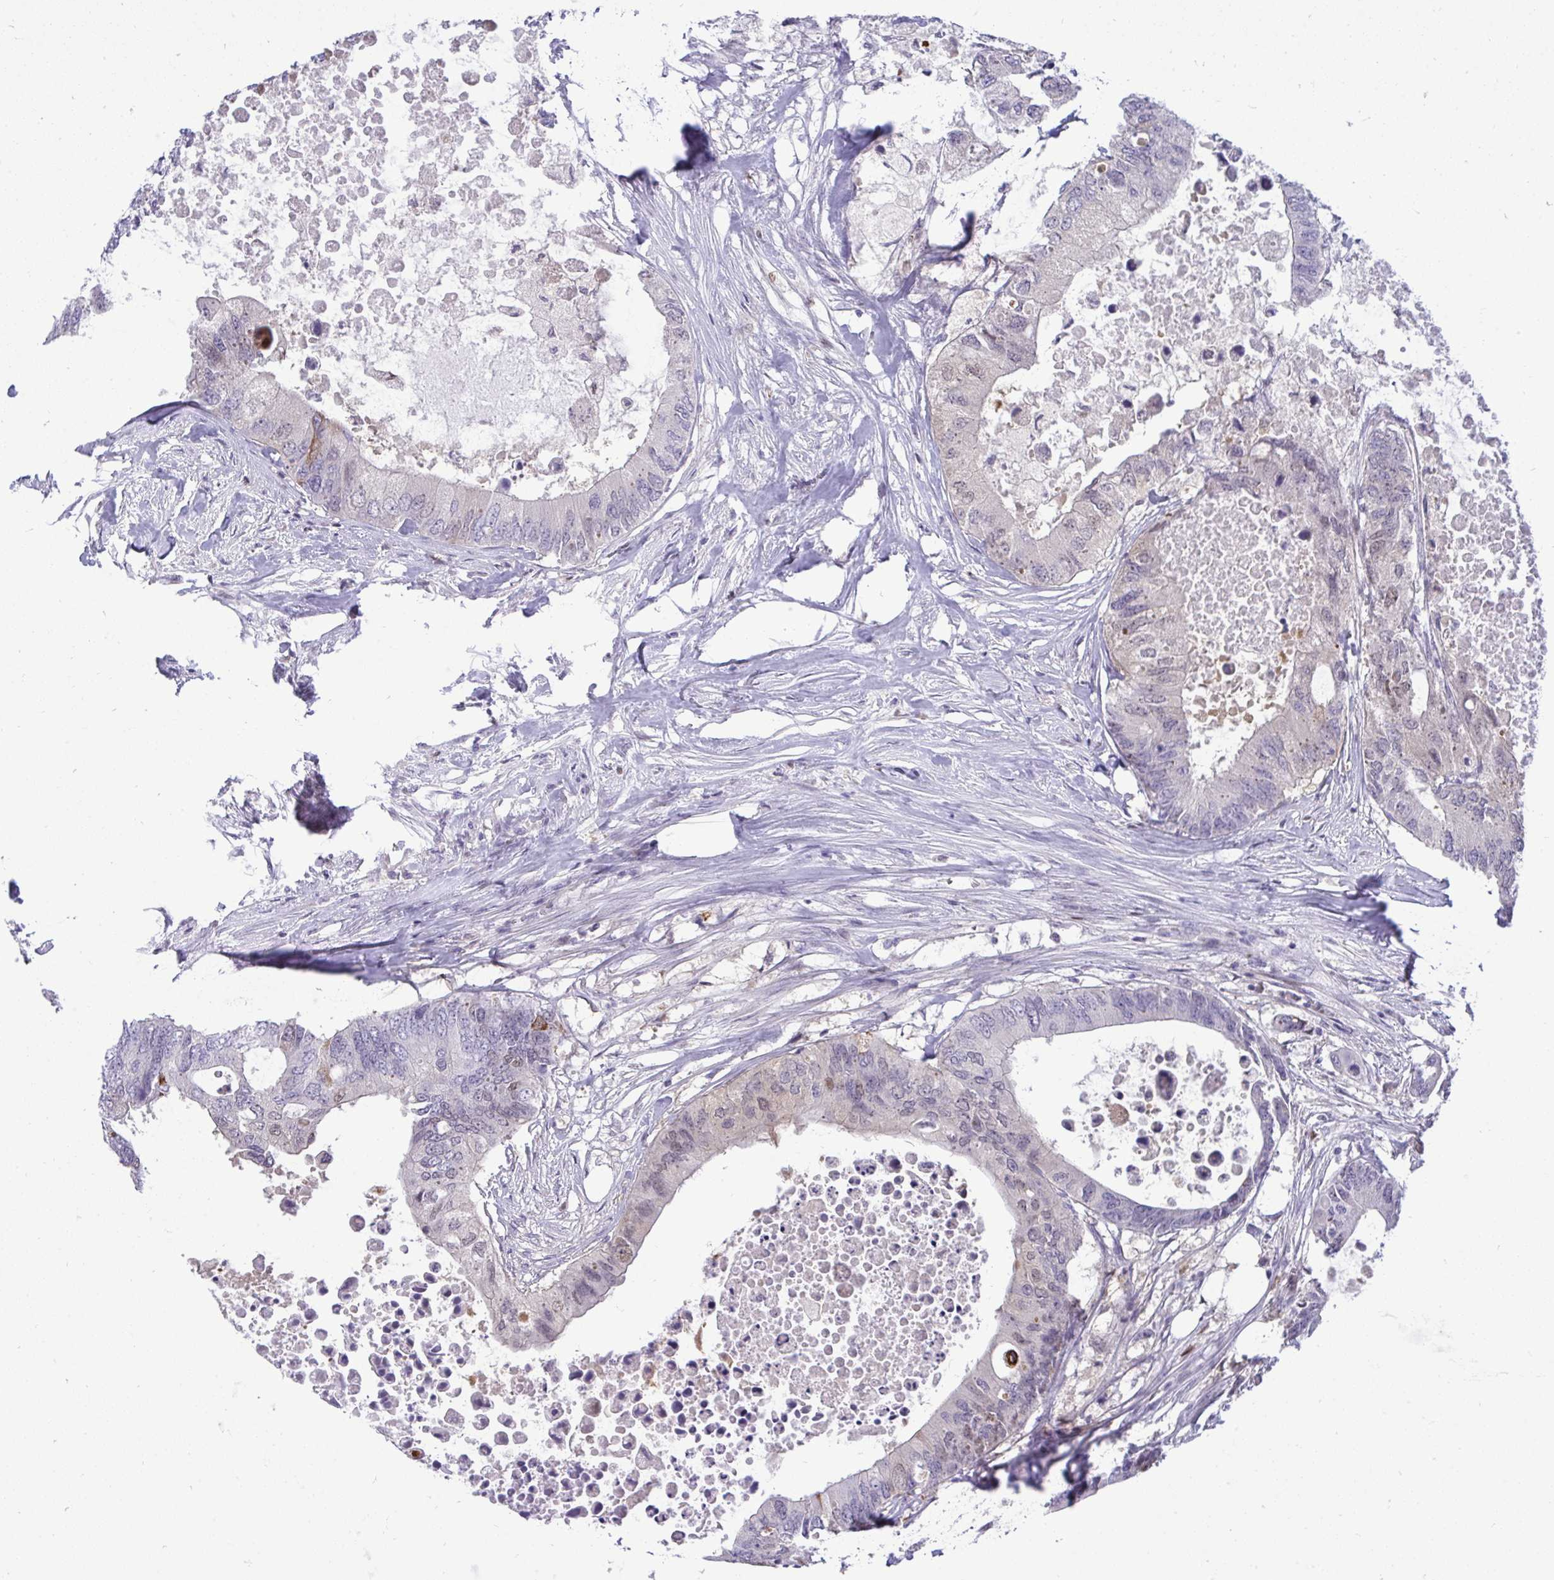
{"staining": {"intensity": "weak", "quantity": "<25%", "location": "cytoplasmic/membranous,nuclear"}, "tissue": "colorectal cancer", "cell_type": "Tumor cells", "image_type": "cancer", "snomed": [{"axis": "morphology", "description": "Adenocarcinoma, NOS"}, {"axis": "topography", "description": "Colon"}], "caption": "Tumor cells show no significant protein expression in colorectal adenocarcinoma.", "gene": "EPOP", "patient": {"sex": "male", "age": 71}}